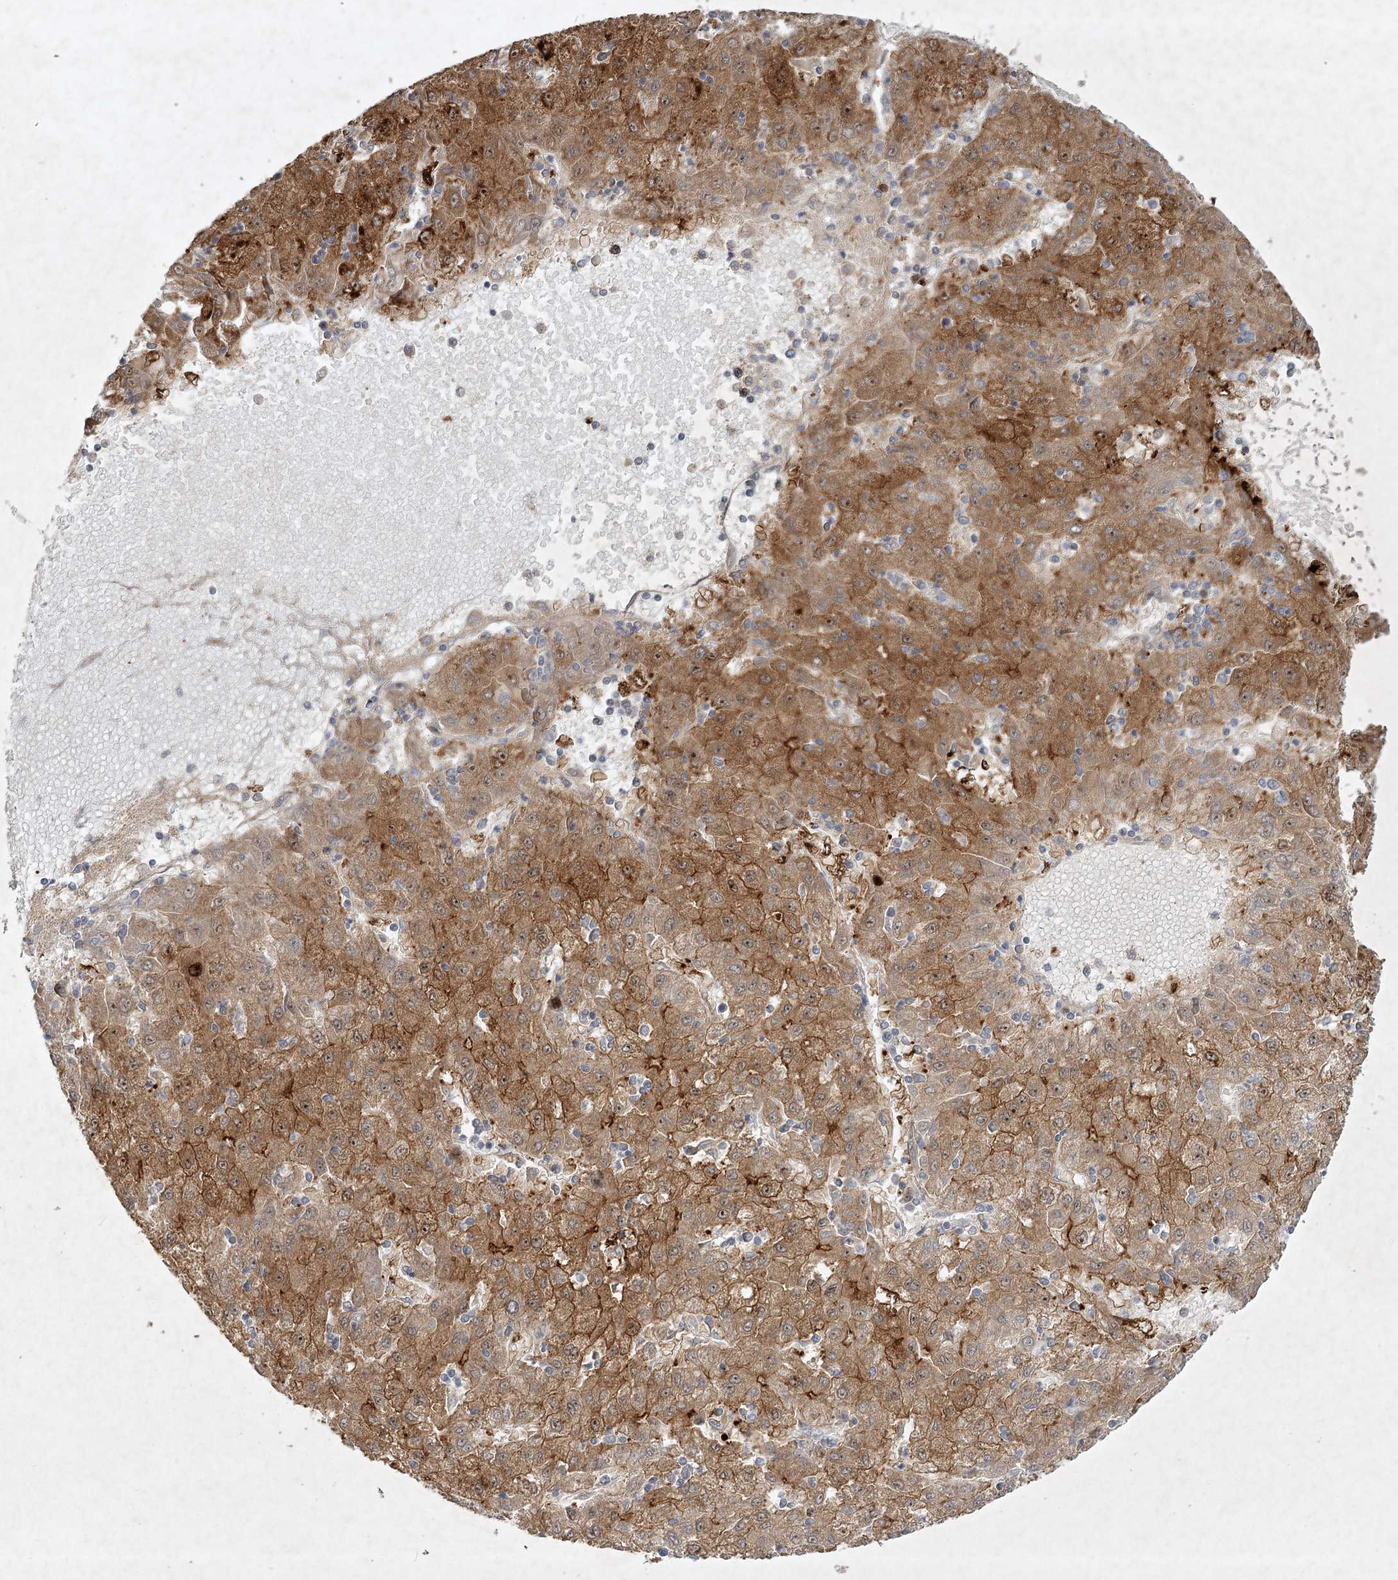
{"staining": {"intensity": "moderate", "quantity": ">75%", "location": "cytoplasmic/membranous"}, "tissue": "liver cancer", "cell_type": "Tumor cells", "image_type": "cancer", "snomed": [{"axis": "morphology", "description": "Carcinoma, Hepatocellular, NOS"}, {"axis": "topography", "description": "Liver"}], "caption": "Immunohistochemical staining of hepatocellular carcinoma (liver) demonstrates medium levels of moderate cytoplasmic/membranous expression in approximately >75% of tumor cells.", "gene": "KBTBD4", "patient": {"sex": "male", "age": 72}}